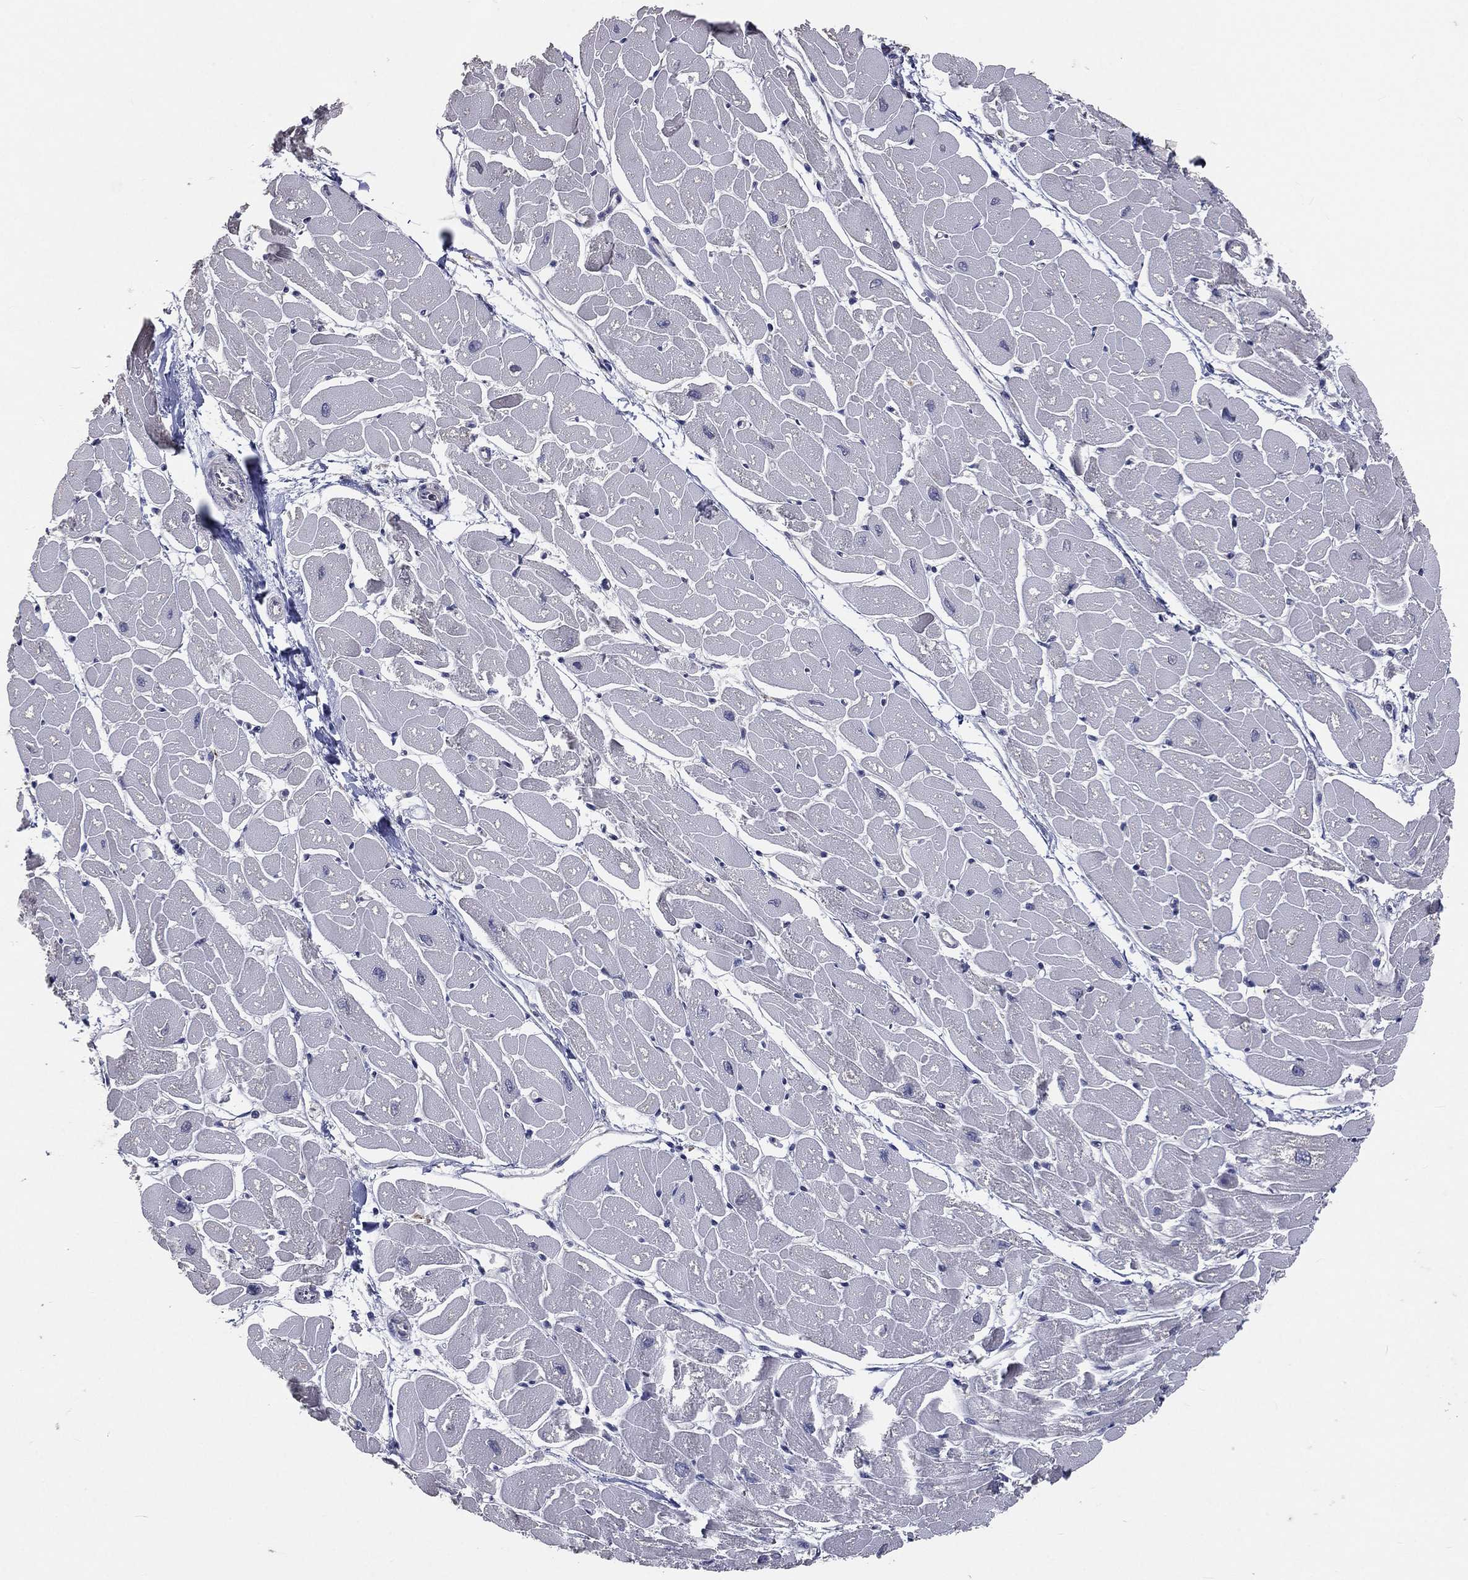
{"staining": {"intensity": "negative", "quantity": "none", "location": "none"}, "tissue": "heart muscle", "cell_type": "Cardiomyocytes", "image_type": "normal", "snomed": [{"axis": "morphology", "description": "Normal tissue, NOS"}, {"axis": "topography", "description": "Heart"}], "caption": "Human heart muscle stained for a protein using immunohistochemistry displays no expression in cardiomyocytes.", "gene": "CROCC", "patient": {"sex": "male", "age": 57}}